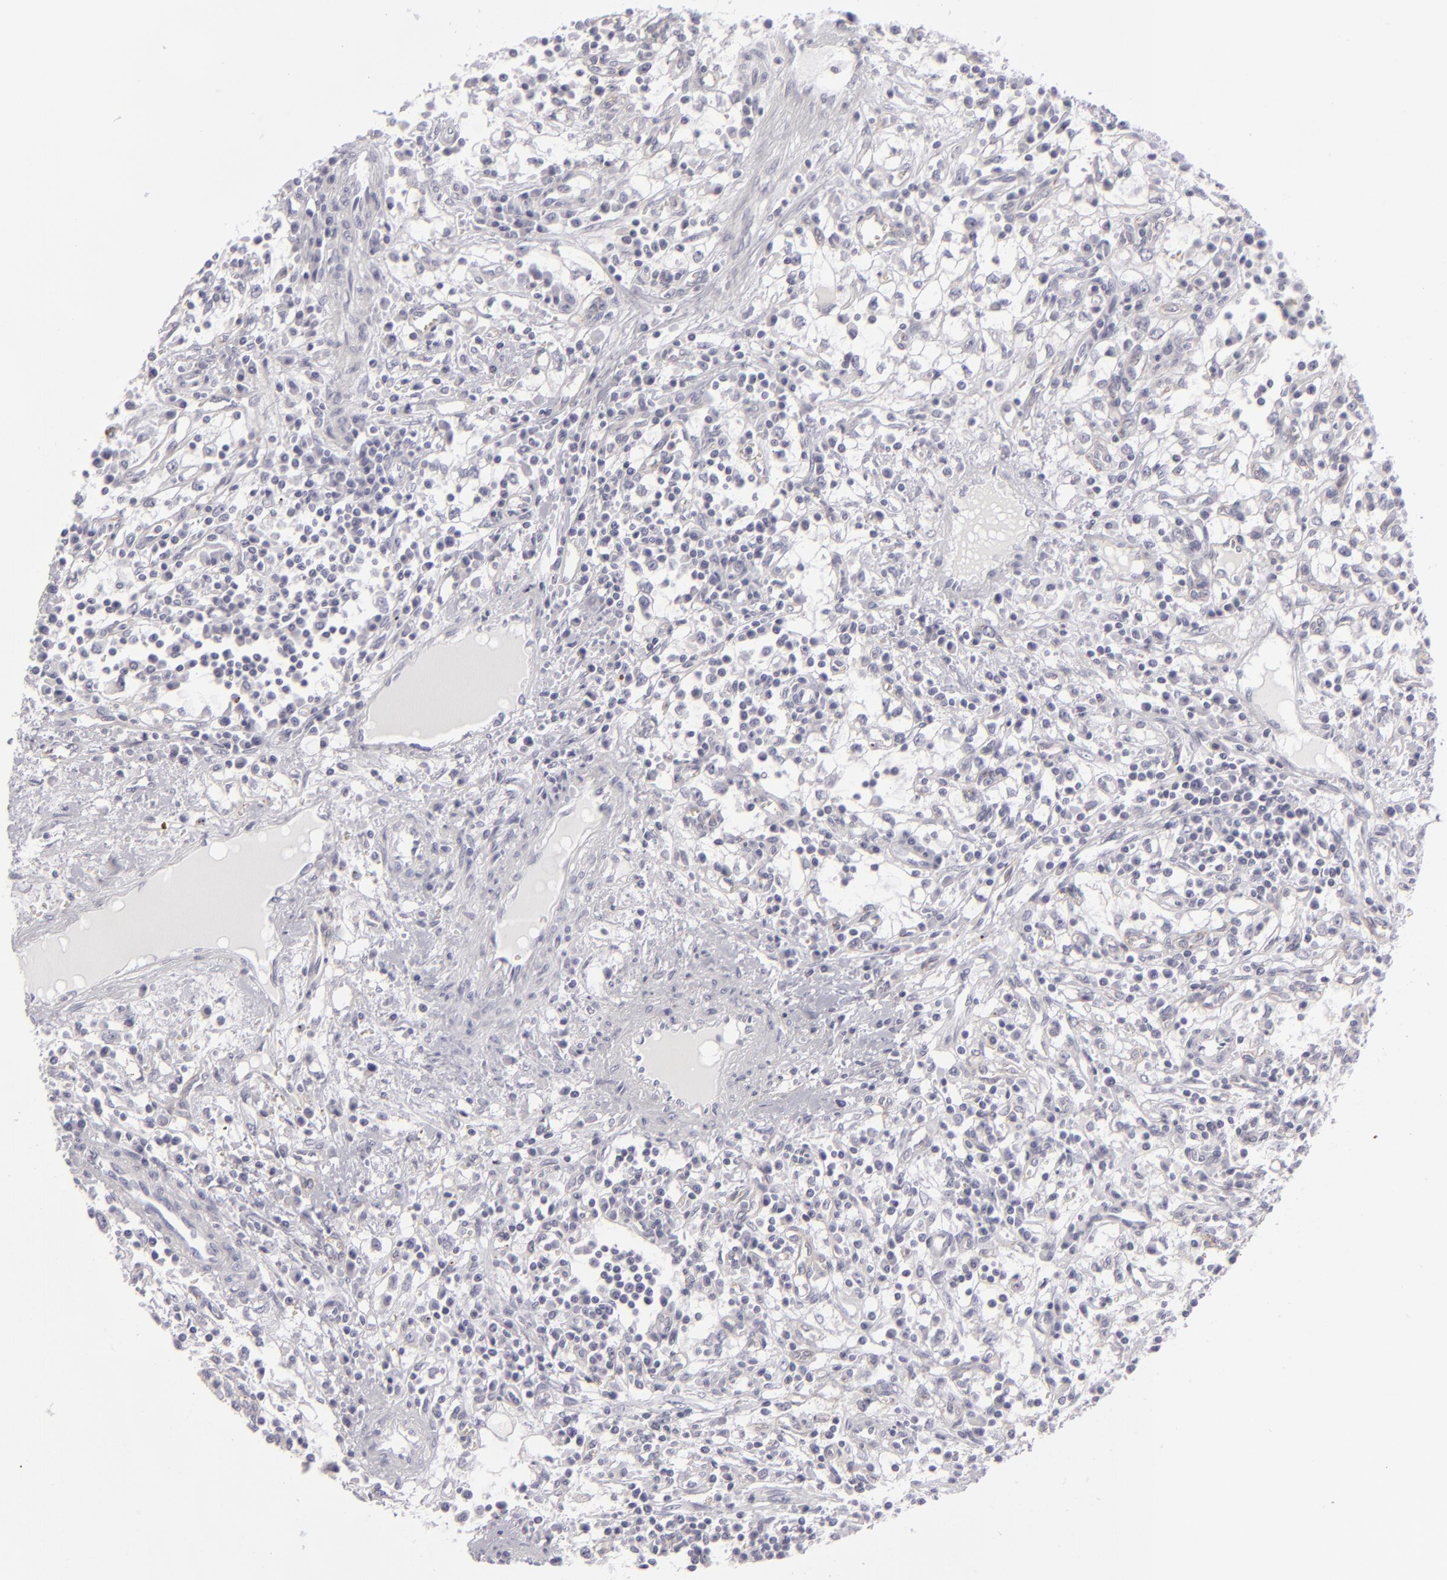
{"staining": {"intensity": "negative", "quantity": "none", "location": "none"}, "tissue": "renal cancer", "cell_type": "Tumor cells", "image_type": "cancer", "snomed": [{"axis": "morphology", "description": "Adenocarcinoma, NOS"}, {"axis": "topography", "description": "Kidney"}], "caption": "A high-resolution micrograph shows immunohistochemistry (IHC) staining of adenocarcinoma (renal), which demonstrates no significant staining in tumor cells. (DAB immunohistochemistry, high magnification).", "gene": "JUP", "patient": {"sex": "male", "age": 82}}